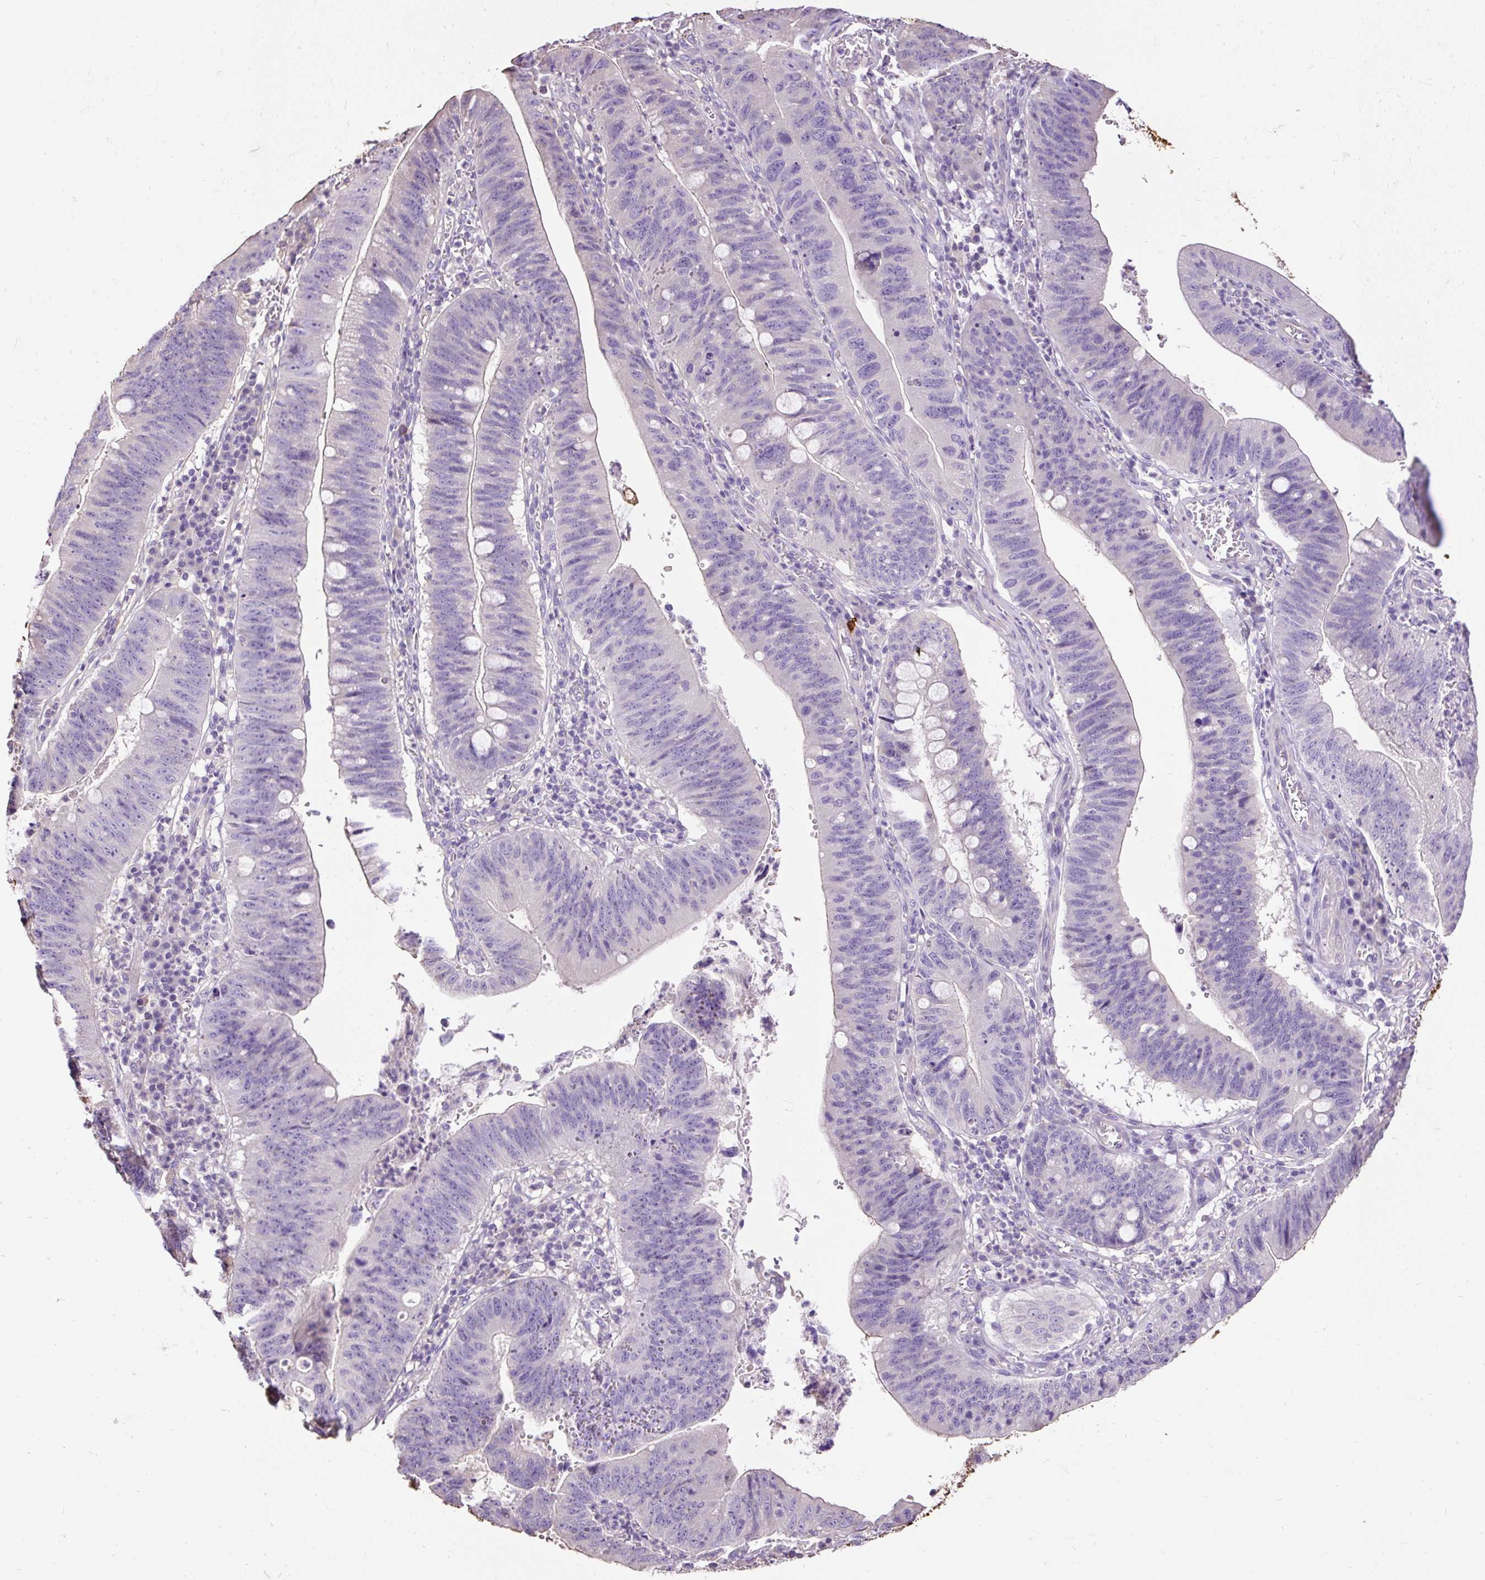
{"staining": {"intensity": "negative", "quantity": "none", "location": "none"}, "tissue": "stomach cancer", "cell_type": "Tumor cells", "image_type": "cancer", "snomed": [{"axis": "morphology", "description": "Adenocarcinoma, NOS"}, {"axis": "topography", "description": "Stomach"}], "caption": "DAB (3,3'-diaminobenzidine) immunohistochemical staining of human adenocarcinoma (stomach) exhibits no significant staining in tumor cells. The staining was performed using DAB to visualize the protein expression in brown, while the nuclei were stained in blue with hematoxylin (Magnification: 20x).", "gene": "PDIA2", "patient": {"sex": "male", "age": 59}}